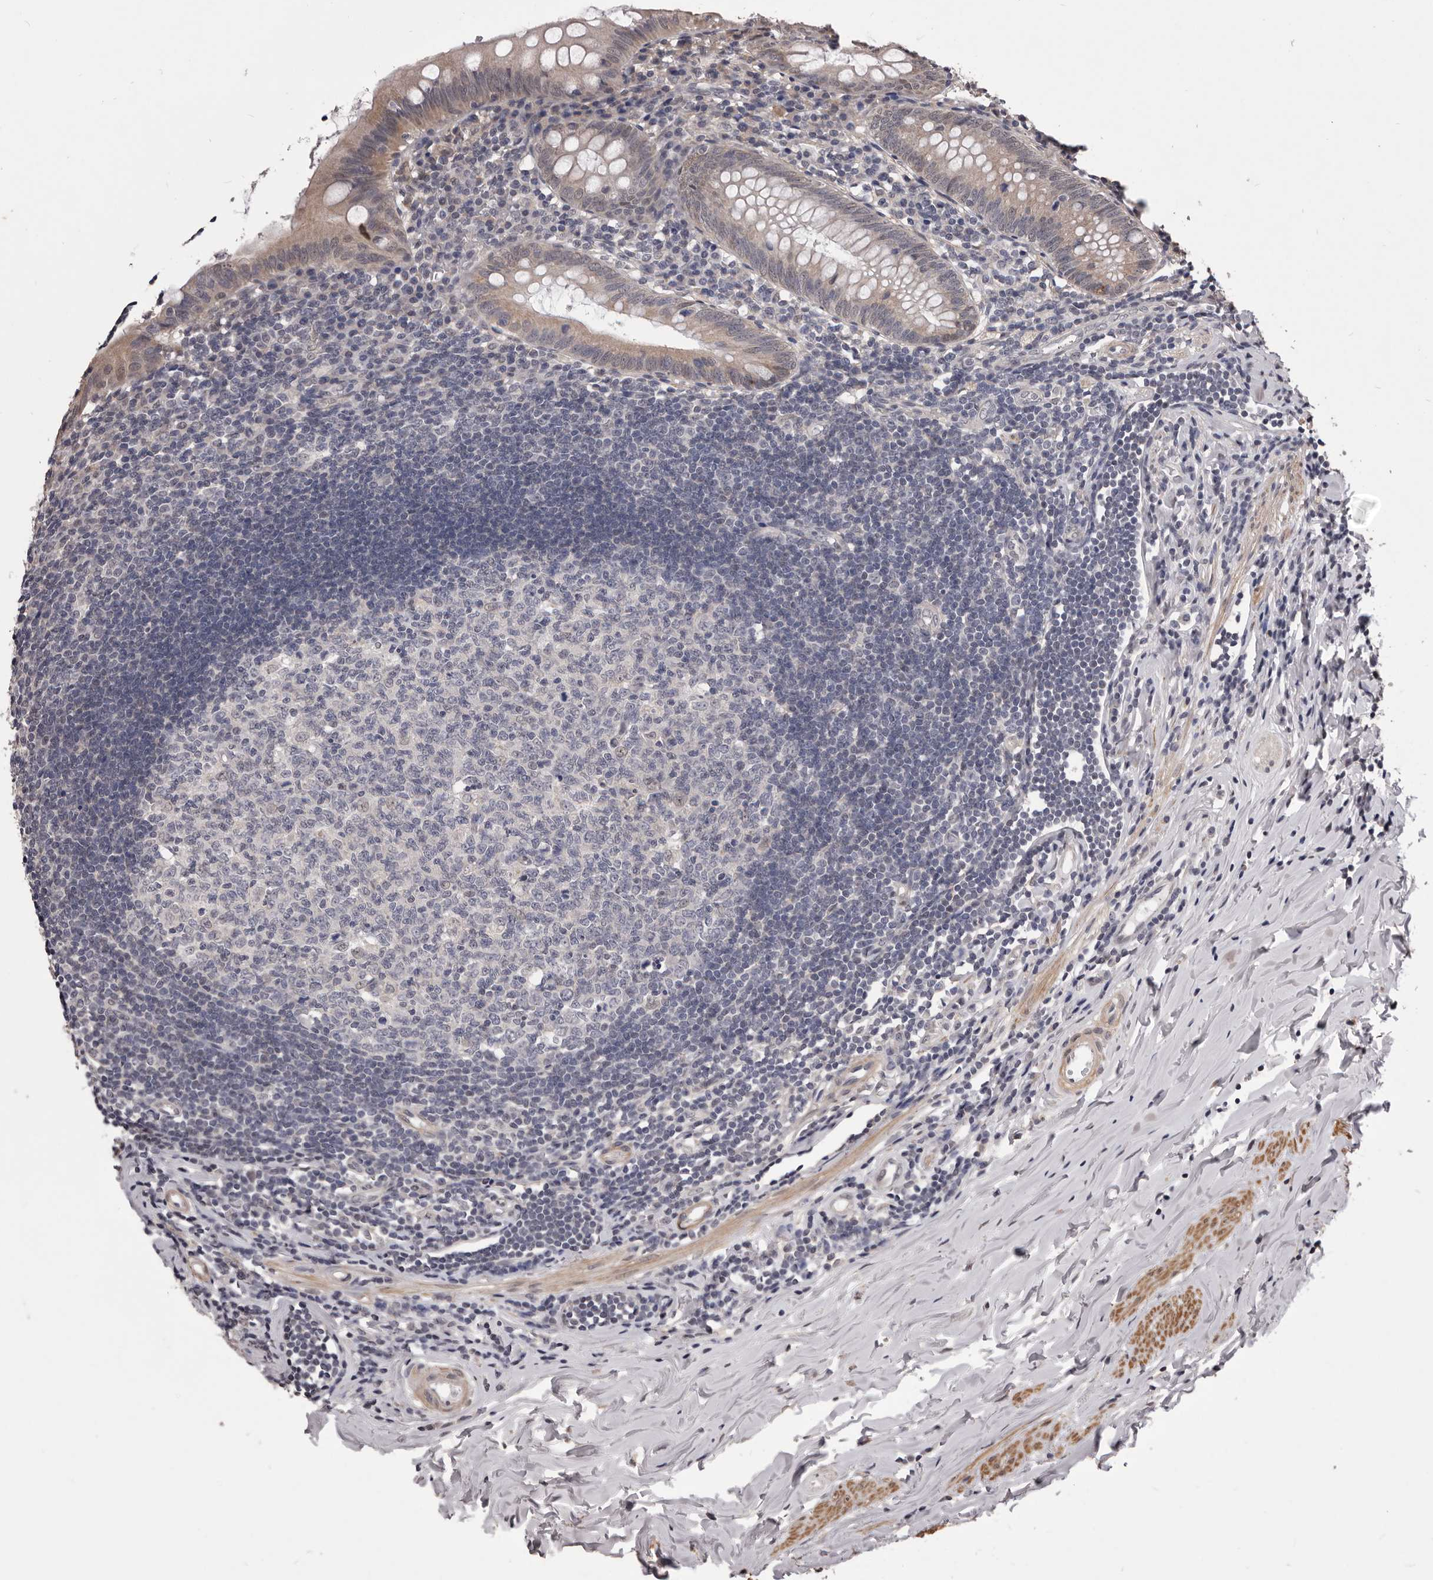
{"staining": {"intensity": "weak", "quantity": "25%-75%", "location": "cytoplasmic/membranous"}, "tissue": "appendix", "cell_type": "Glandular cells", "image_type": "normal", "snomed": [{"axis": "morphology", "description": "Normal tissue, NOS"}, {"axis": "topography", "description": "Appendix"}], "caption": "IHC image of benign appendix stained for a protein (brown), which demonstrates low levels of weak cytoplasmic/membranous positivity in about 25%-75% of glandular cells.", "gene": "CELF3", "patient": {"sex": "female", "age": 54}}